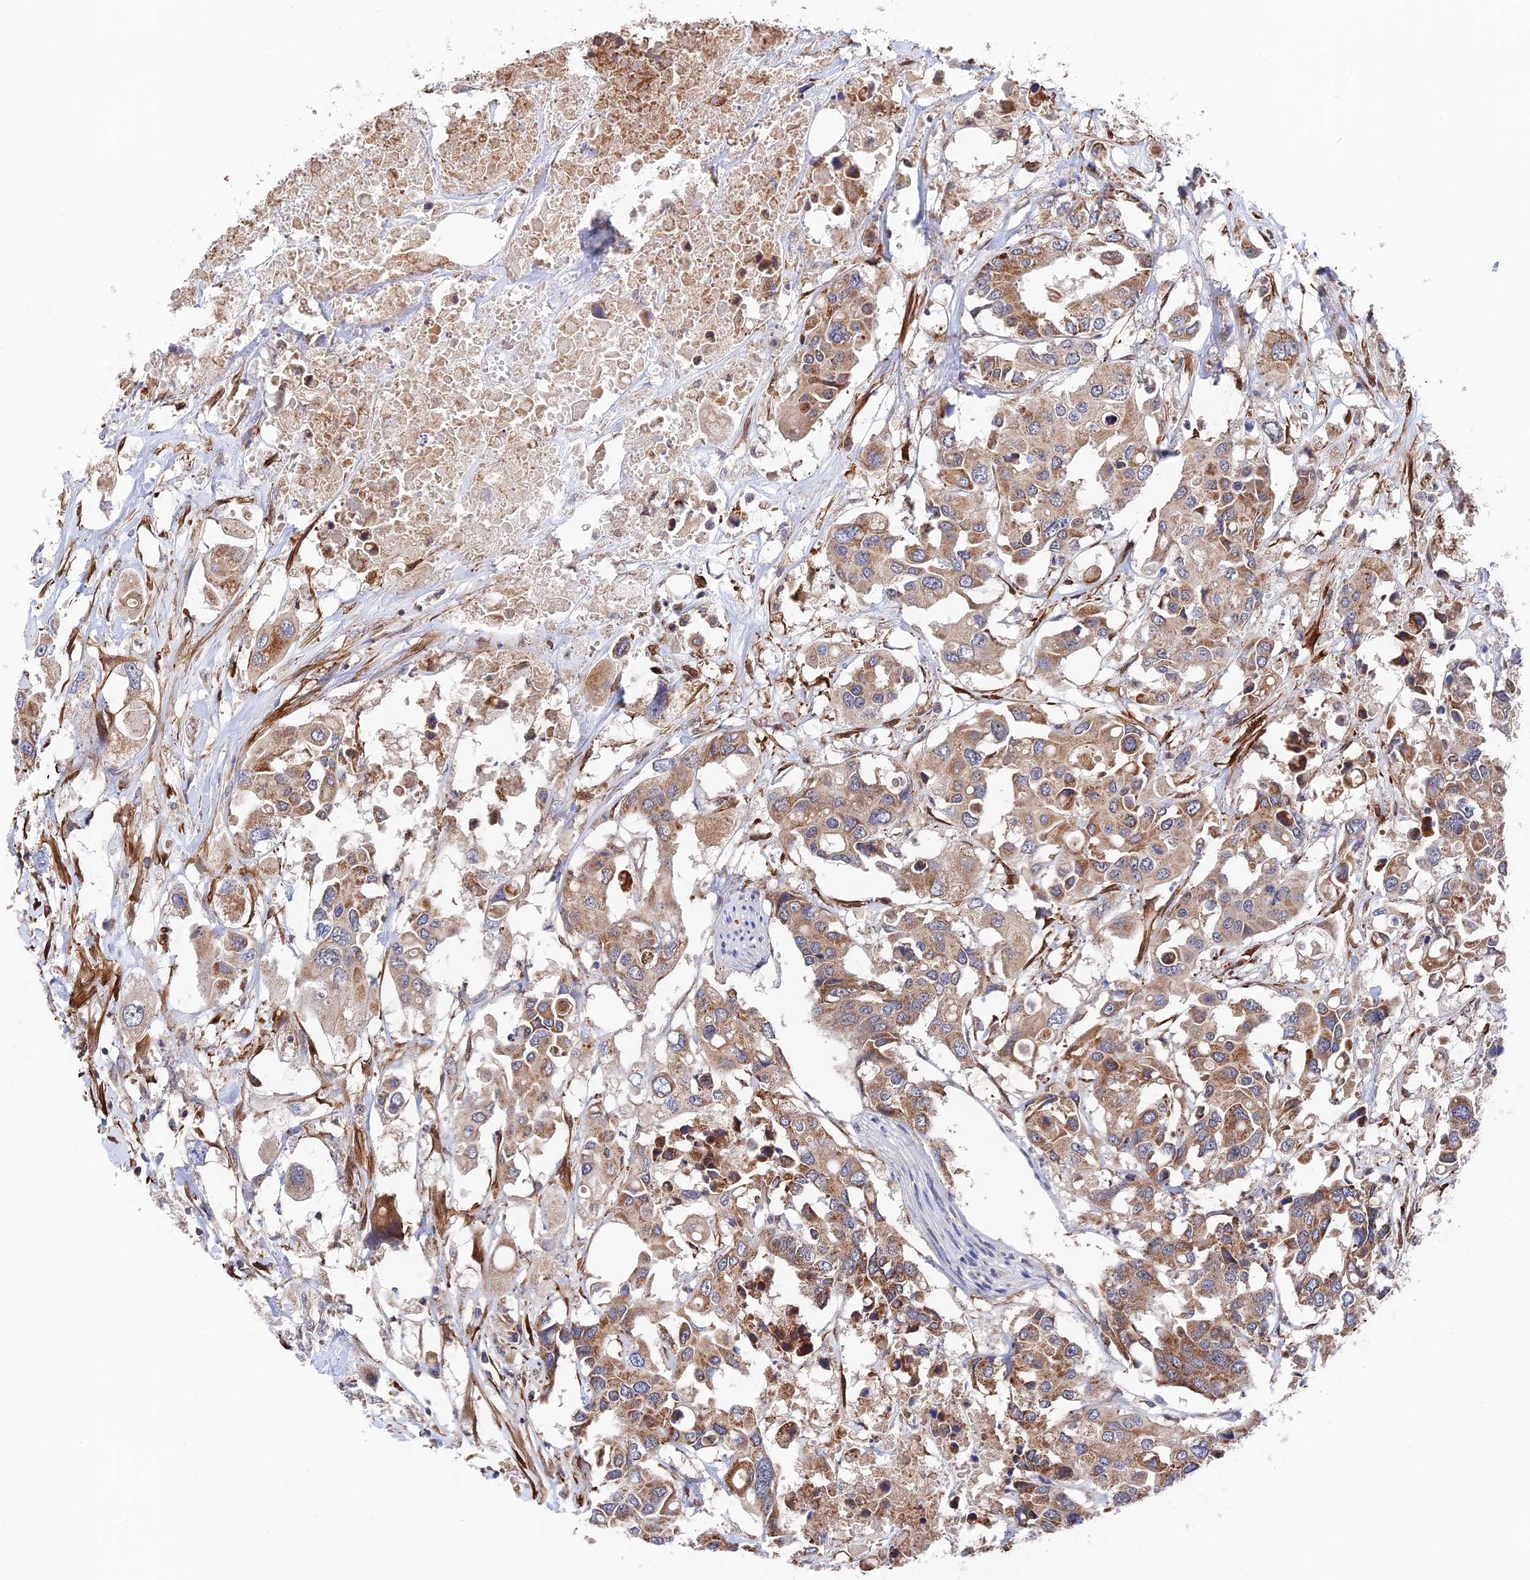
{"staining": {"intensity": "moderate", "quantity": ">75%", "location": "cytoplasmic/membranous"}, "tissue": "colorectal cancer", "cell_type": "Tumor cells", "image_type": "cancer", "snomed": [{"axis": "morphology", "description": "Adenocarcinoma, NOS"}, {"axis": "topography", "description": "Colon"}], "caption": "Immunohistochemistry staining of colorectal adenocarcinoma, which demonstrates medium levels of moderate cytoplasmic/membranous expression in about >75% of tumor cells indicating moderate cytoplasmic/membranous protein positivity. The staining was performed using DAB (3,3'-diaminobenzidine) (brown) for protein detection and nuclei were counterstained in hematoxylin (blue).", "gene": "ZNF320", "patient": {"sex": "male", "age": 77}}